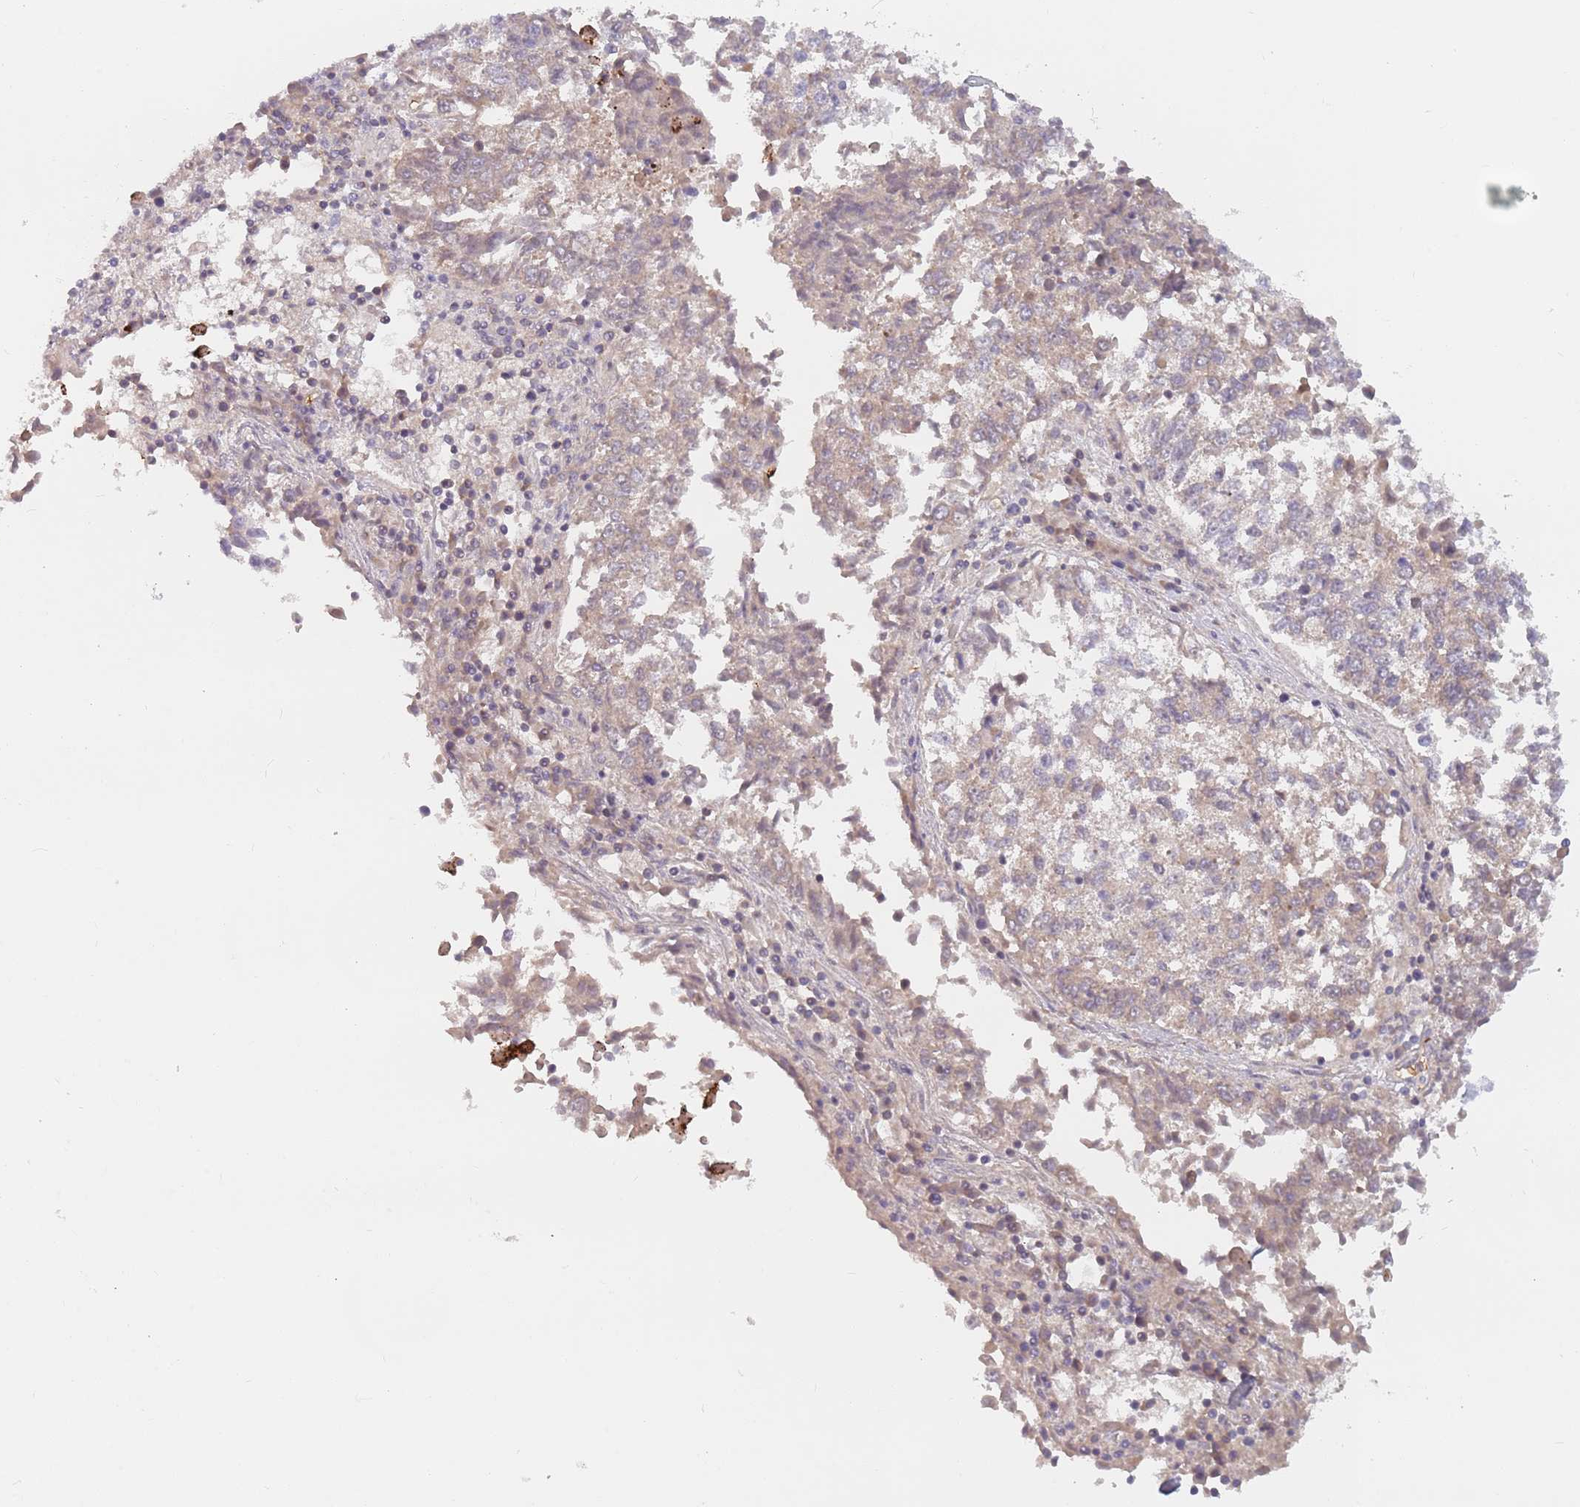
{"staining": {"intensity": "weak", "quantity": "<25%", "location": "cytoplasmic/membranous"}, "tissue": "lung cancer", "cell_type": "Tumor cells", "image_type": "cancer", "snomed": [{"axis": "morphology", "description": "Squamous cell carcinoma, NOS"}, {"axis": "topography", "description": "Lung"}], "caption": "IHC of human lung squamous cell carcinoma shows no staining in tumor cells. (DAB (3,3'-diaminobenzidine) immunohistochemistry (IHC) visualized using brightfield microscopy, high magnification).", "gene": "ASB13", "patient": {"sex": "male", "age": 73}}